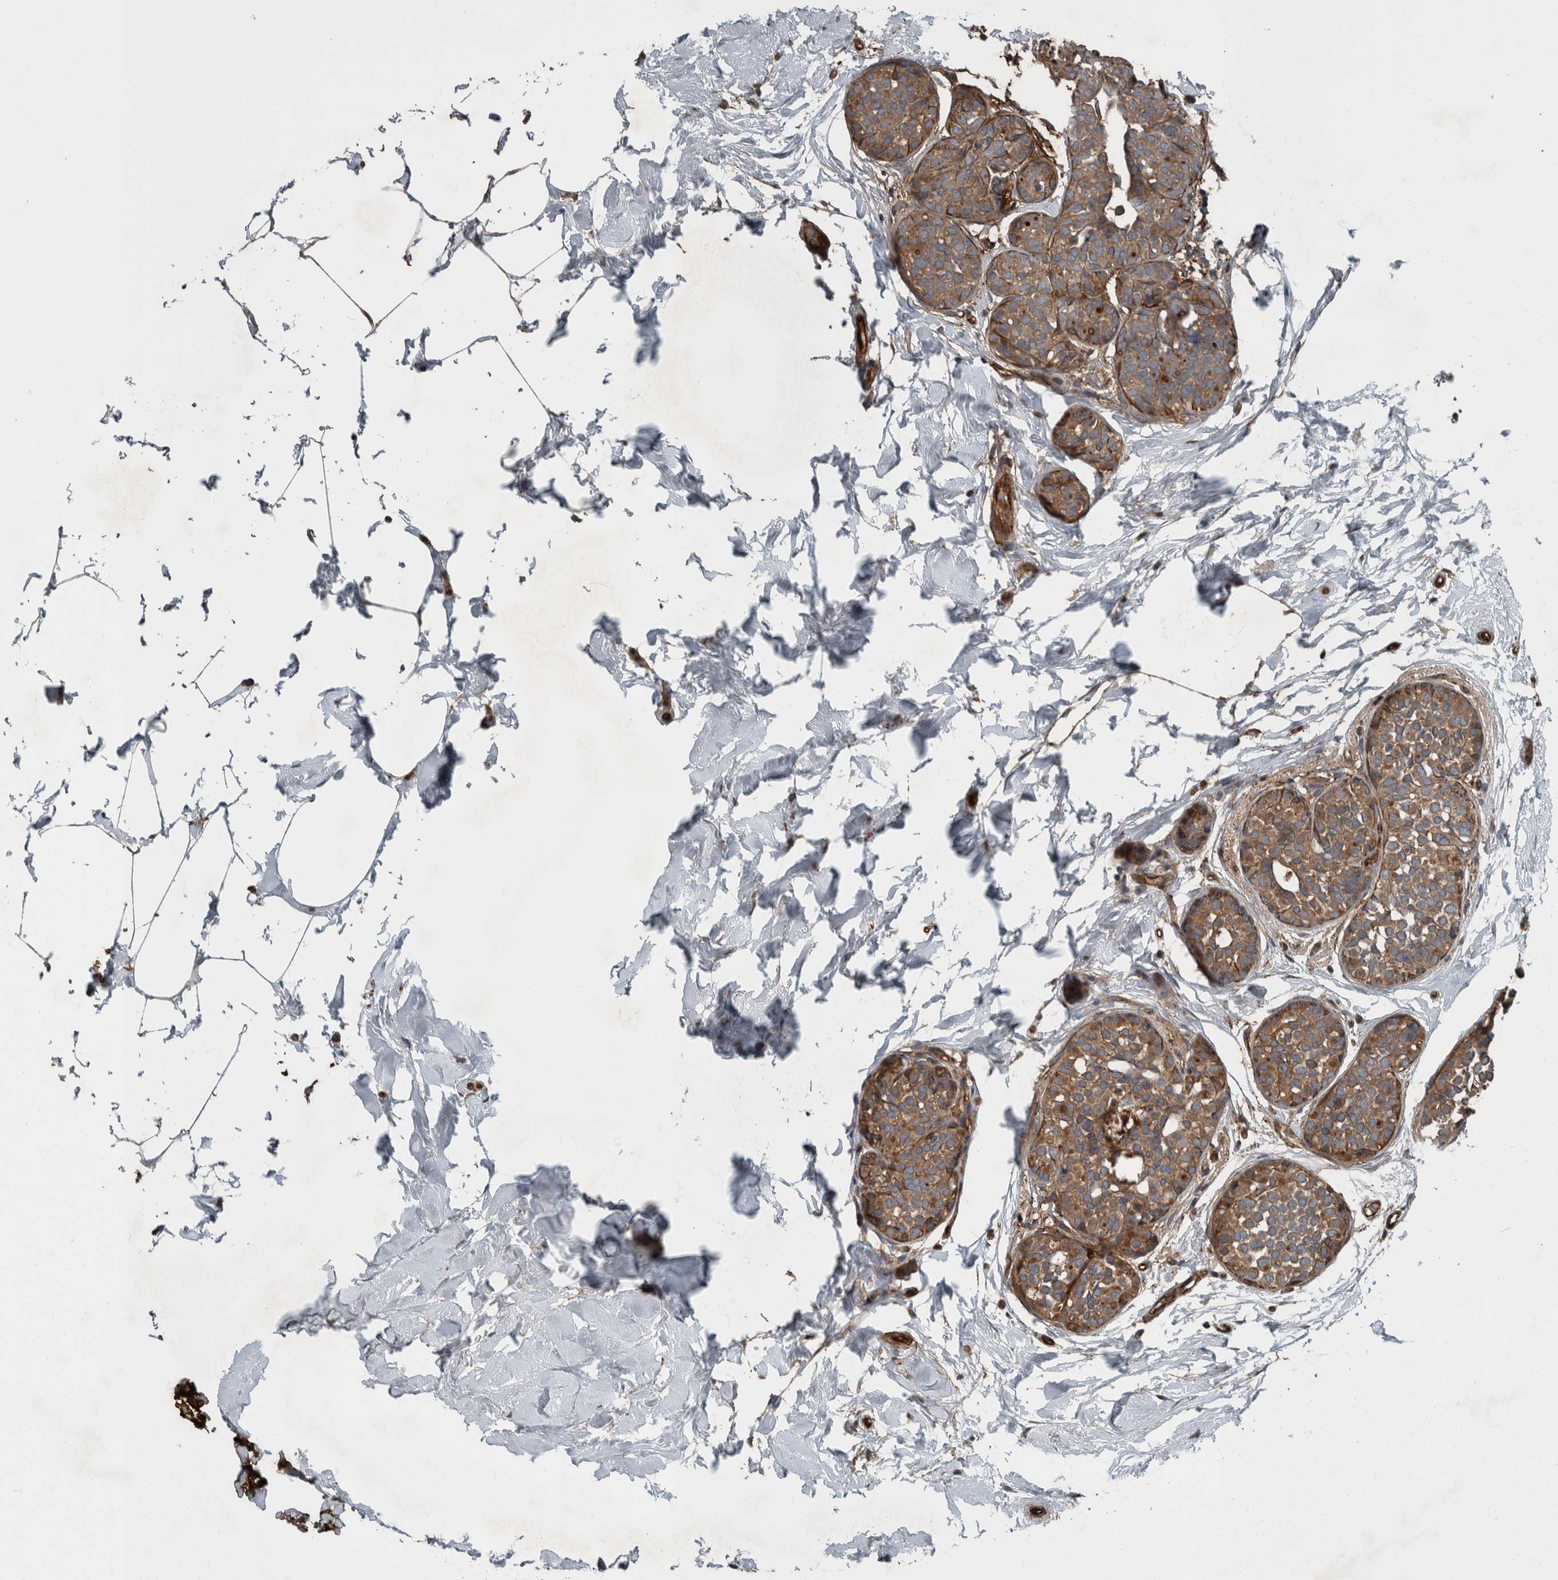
{"staining": {"intensity": "moderate", "quantity": ">75%", "location": "cytoplasmic/membranous"}, "tissue": "breast cancer", "cell_type": "Tumor cells", "image_type": "cancer", "snomed": [{"axis": "morphology", "description": "Duct carcinoma"}, {"axis": "topography", "description": "Breast"}], "caption": "A medium amount of moderate cytoplasmic/membranous staining is present in about >75% of tumor cells in breast cancer tissue. The staining was performed using DAB (3,3'-diaminobenzidine) to visualize the protein expression in brown, while the nuclei were stained in blue with hematoxylin (Magnification: 20x).", "gene": "EXOC8", "patient": {"sex": "female", "age": 55}}